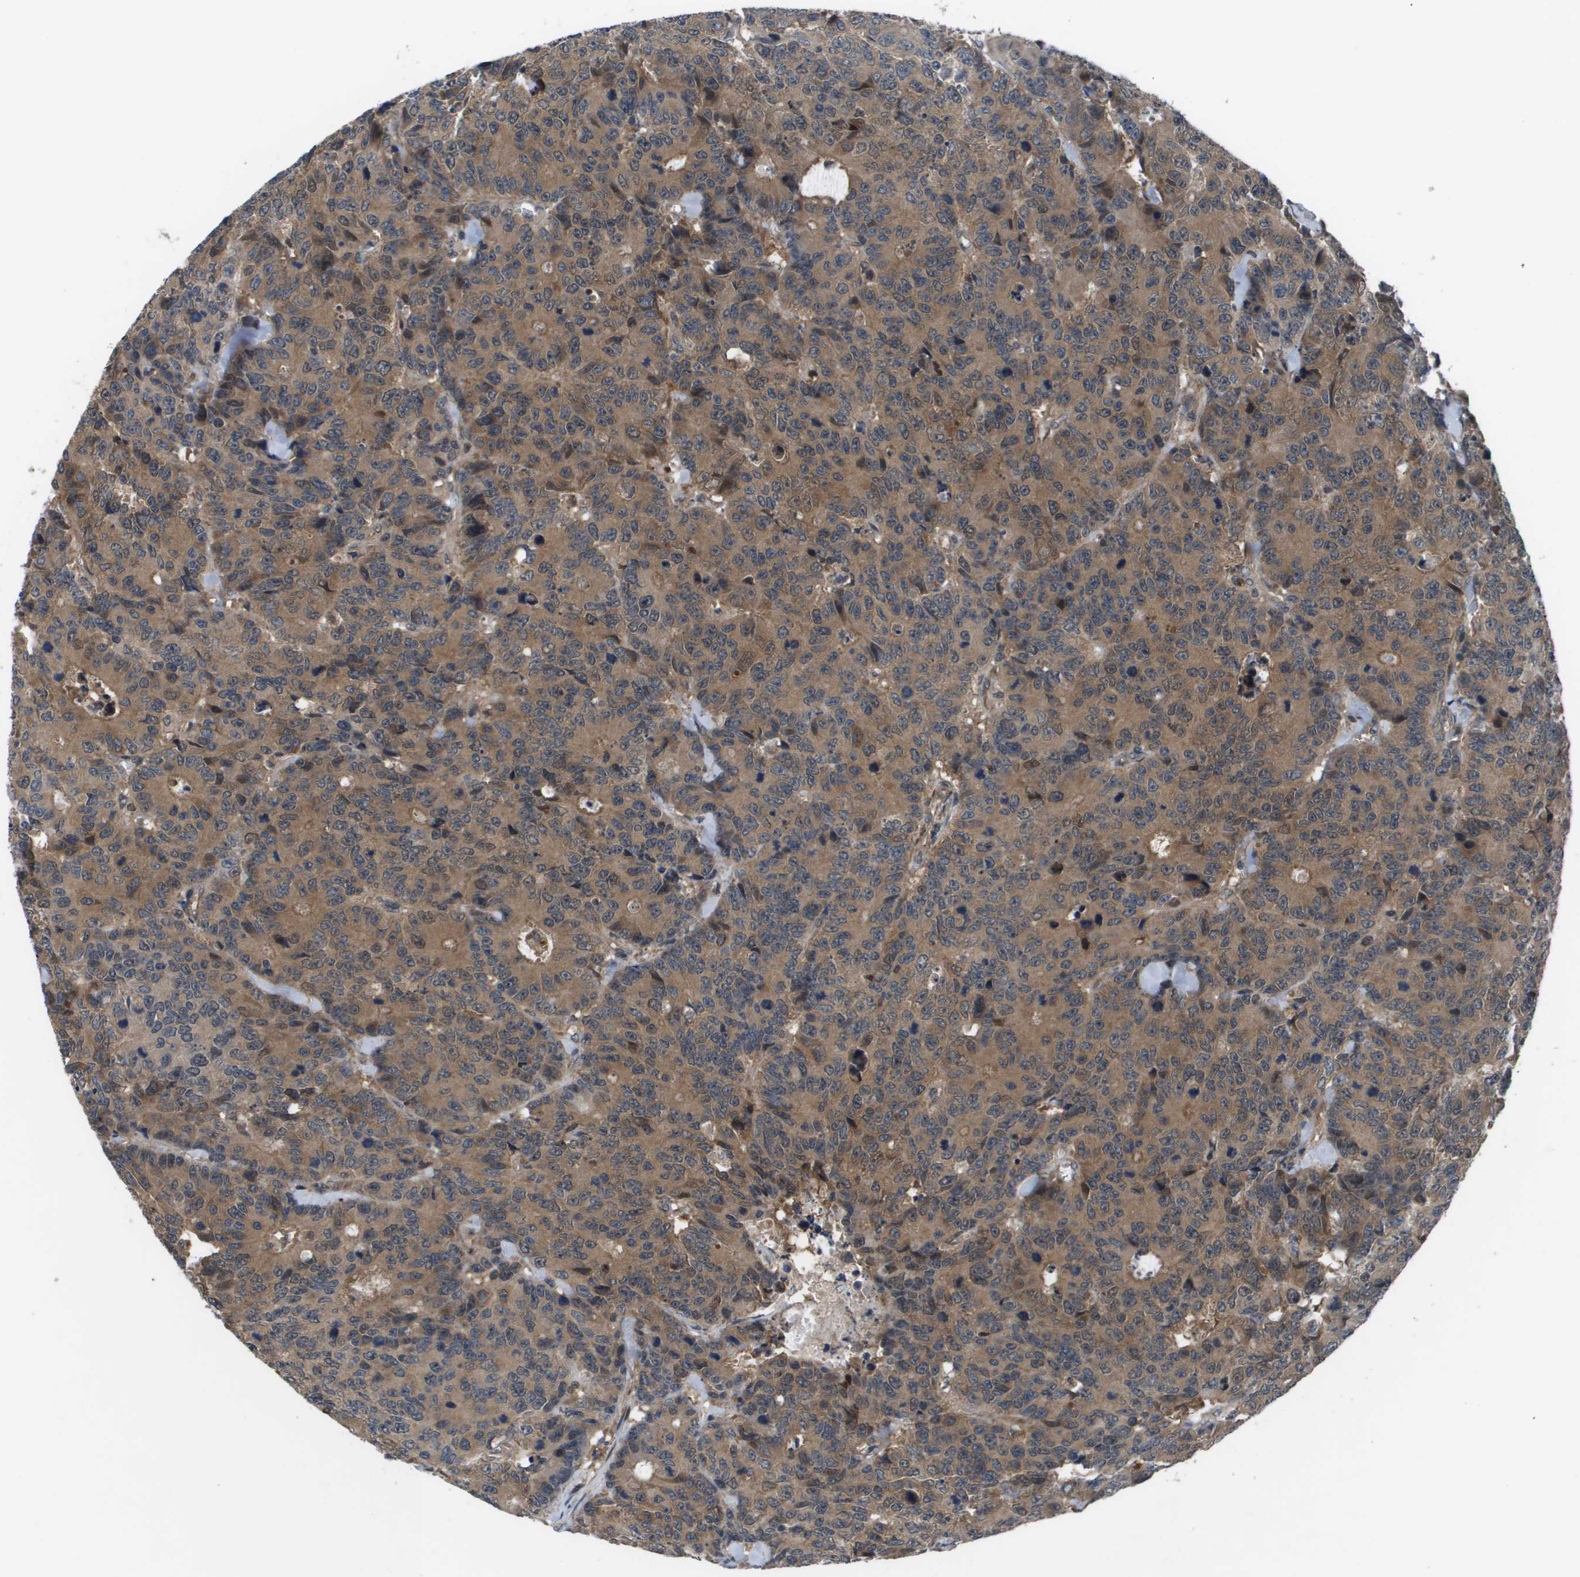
{"staining": {"intensity": "moderate", "quantity": ">75%", "location": "cytoplasmic/membranous"}, "tissue": "colorectal cancer", "cell_type": "Tumor cells", "image_type": "cancer", "snomed": [{"axis": "morphology", "description": "Adenocarcinoma, NOS"}, {"axis": "topography", "description": "Colon"}], "caption": "This image shows IHC staining of adenocarcinoma (colorectal), with medium moderate cytoplasmic/membranous expression in approximately >75% of tumor cells.", "gene": "ENPP5", "patient": {"sex": "female", "age": 86}}